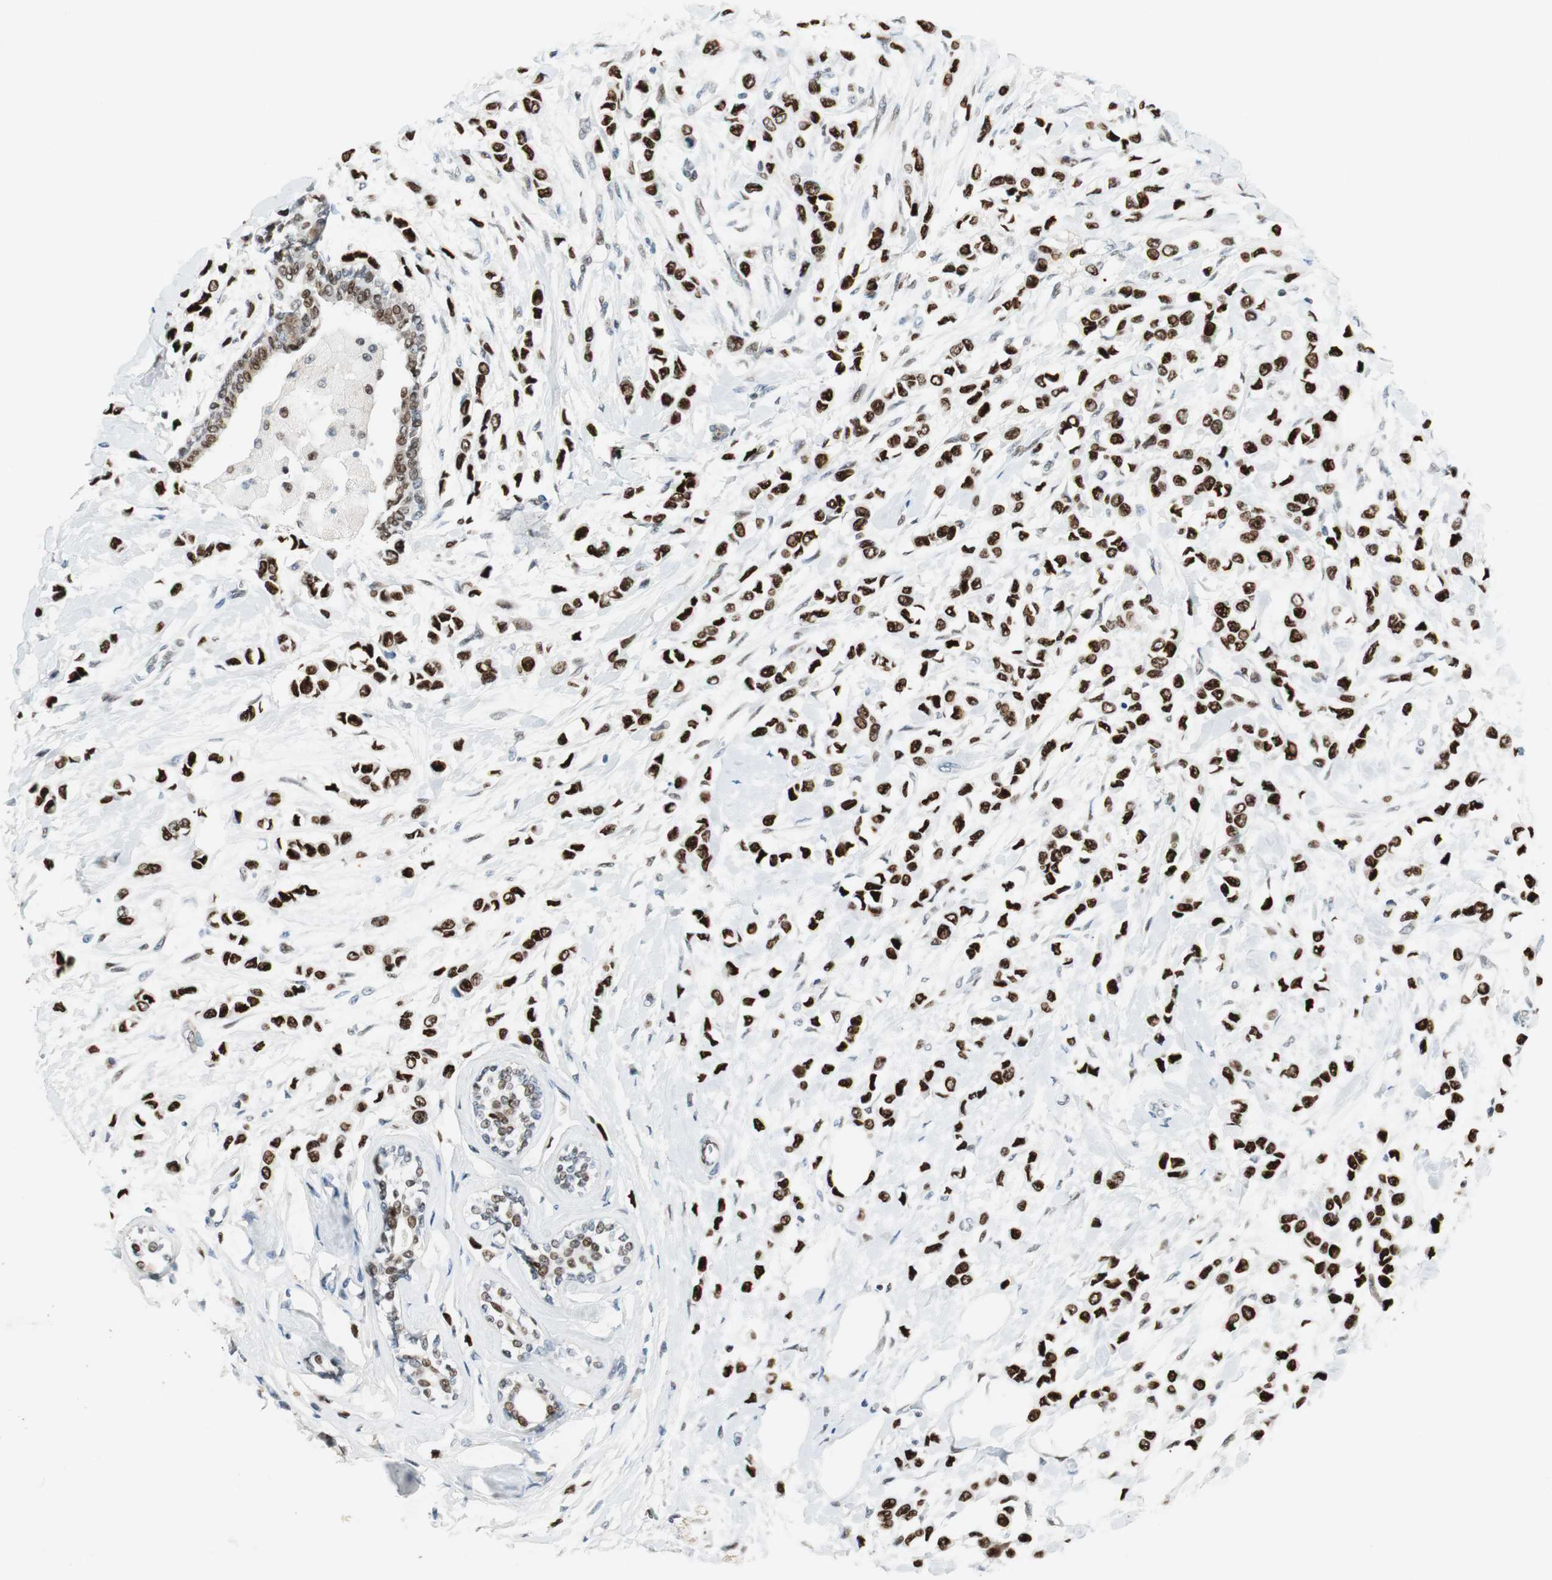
{"staining": {"intensity": "strong", "quantity": ">75%", "location": "nuclear"}, "tissue": "breast cancer", "cell_type": "Tumor cells", "image_type": "cancer", "snomed": [{"axis": "morphology", "description": "Lobular carcinoma"}, {"axis": "topography", "description": "Breast"}], "caption": "DAB (3,3'-diaminobenzidine) immunohistochemical staining of human breast cancer (lobular carcinoma) shows strong nuclear protein expression in approximately >75% of tumor cells.", "gene": "AJUBA", "patient": {"sex": "female", "age": 51}}